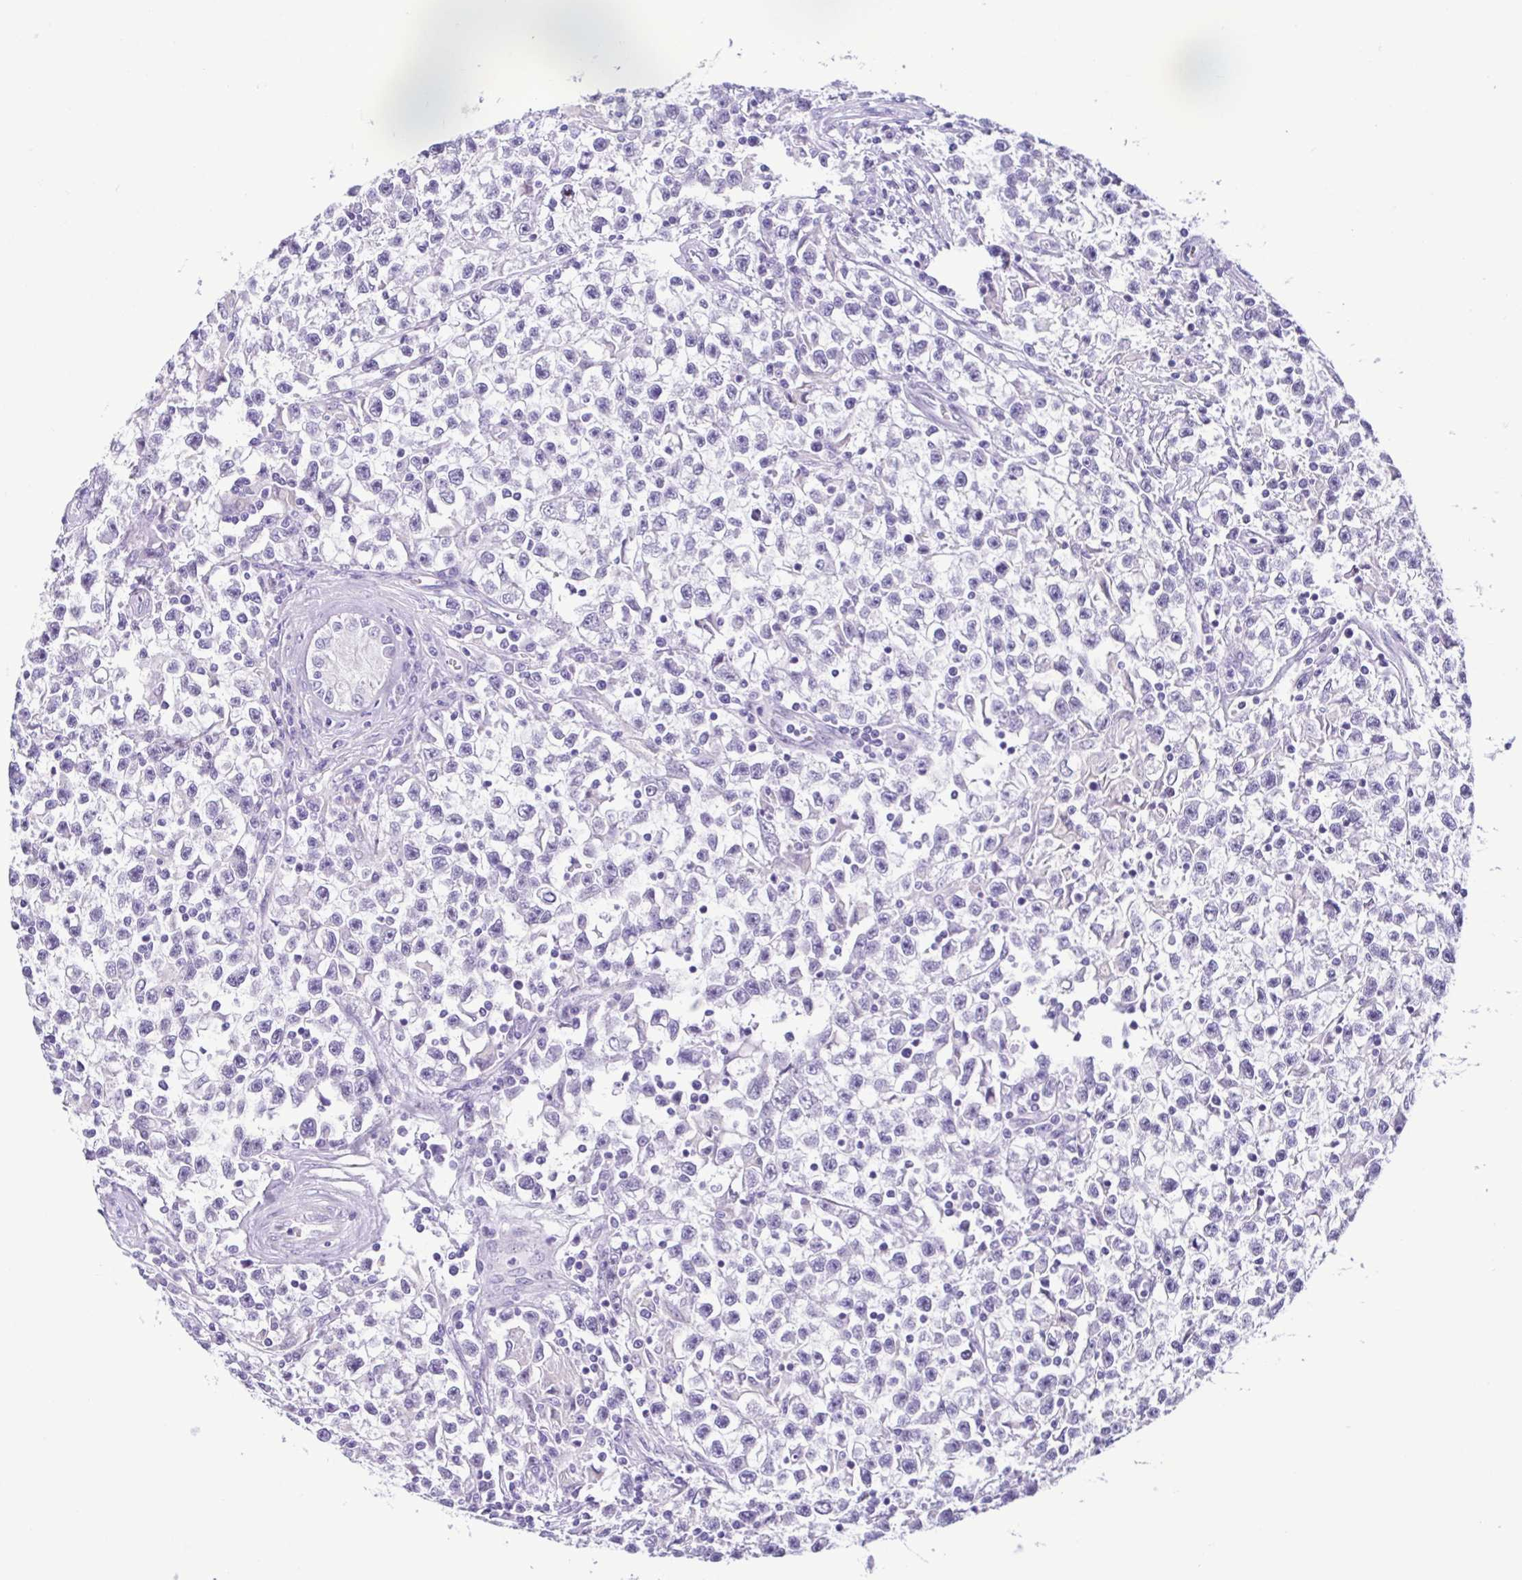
{"staining": {"intensity": "negative", "quantity": "none", "location": "none"}, "tissue": "testis cancer", "cell_type": "Tumor cells", "image_type": "cancer", "snomed": [{"axis": "morphology", "description": "Seminoma, NOS"}, {"axis": "topography", "description": "Testis"}], "caption": "A micrograph of testis seminoma stained for a protein exhibits no brown staining in tumor cells. (Brightfield microscopy of DAB IHC at high magnification).", "gene": "SPATA16", "patient": {"sex": "male", "age": 31}}